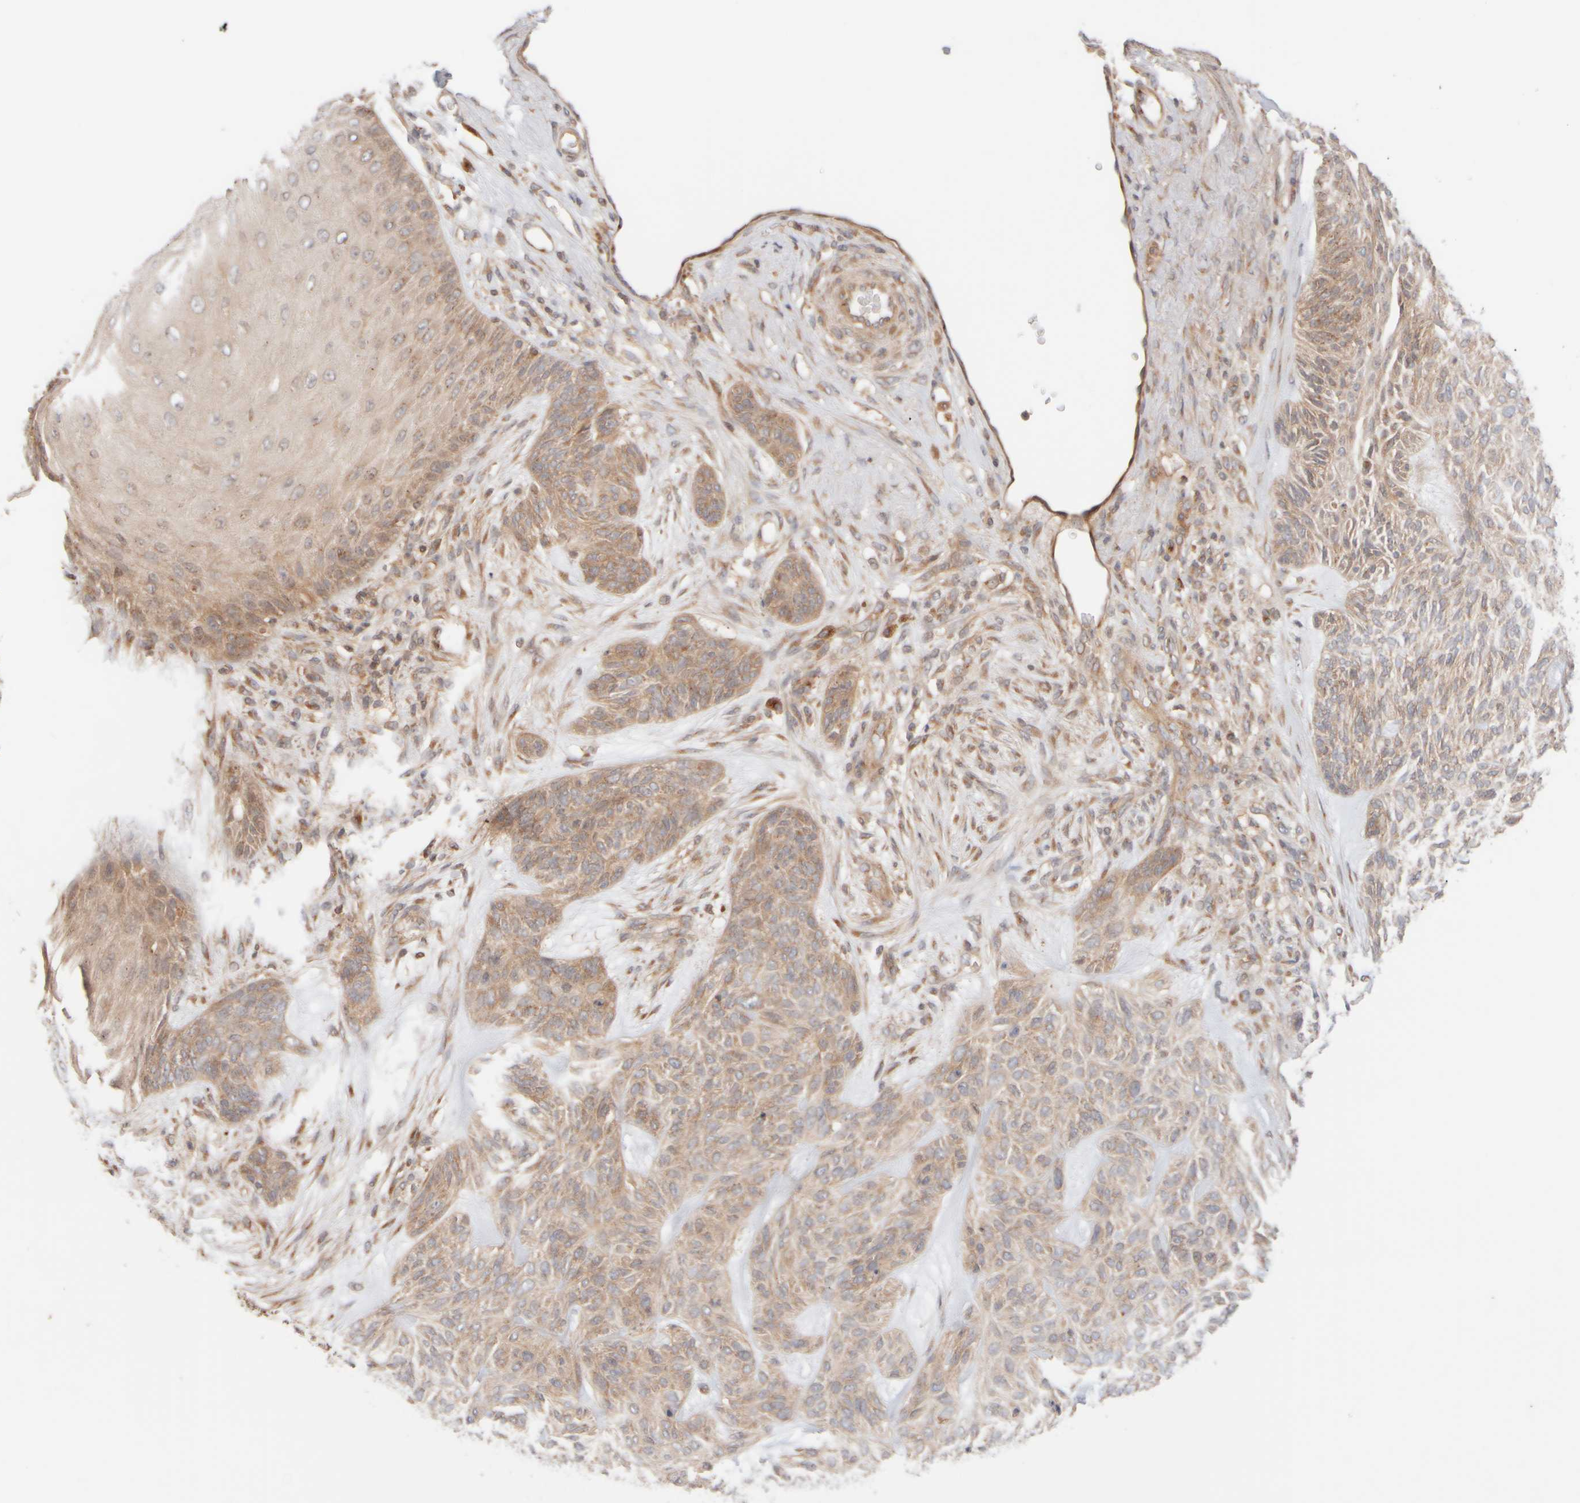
{"staining": {"intensity": "weak", "quantity": ">75%", "location": "cytoplasmic/membranous"}, "tissue": "skin cancer", "cell_type": "Tumor cells", "image_type": "cancer", "snomed": [{"axis": "morphology", "description": "Basal cell carcinoma"}, {"axis": "topography", "description": "Skin"}], "caption": "Skin cancer stained with a protein marker displays weak staining in tumor cells.", "gene": "RABEP1", "patient": {"sex": "male", "age": 55}}